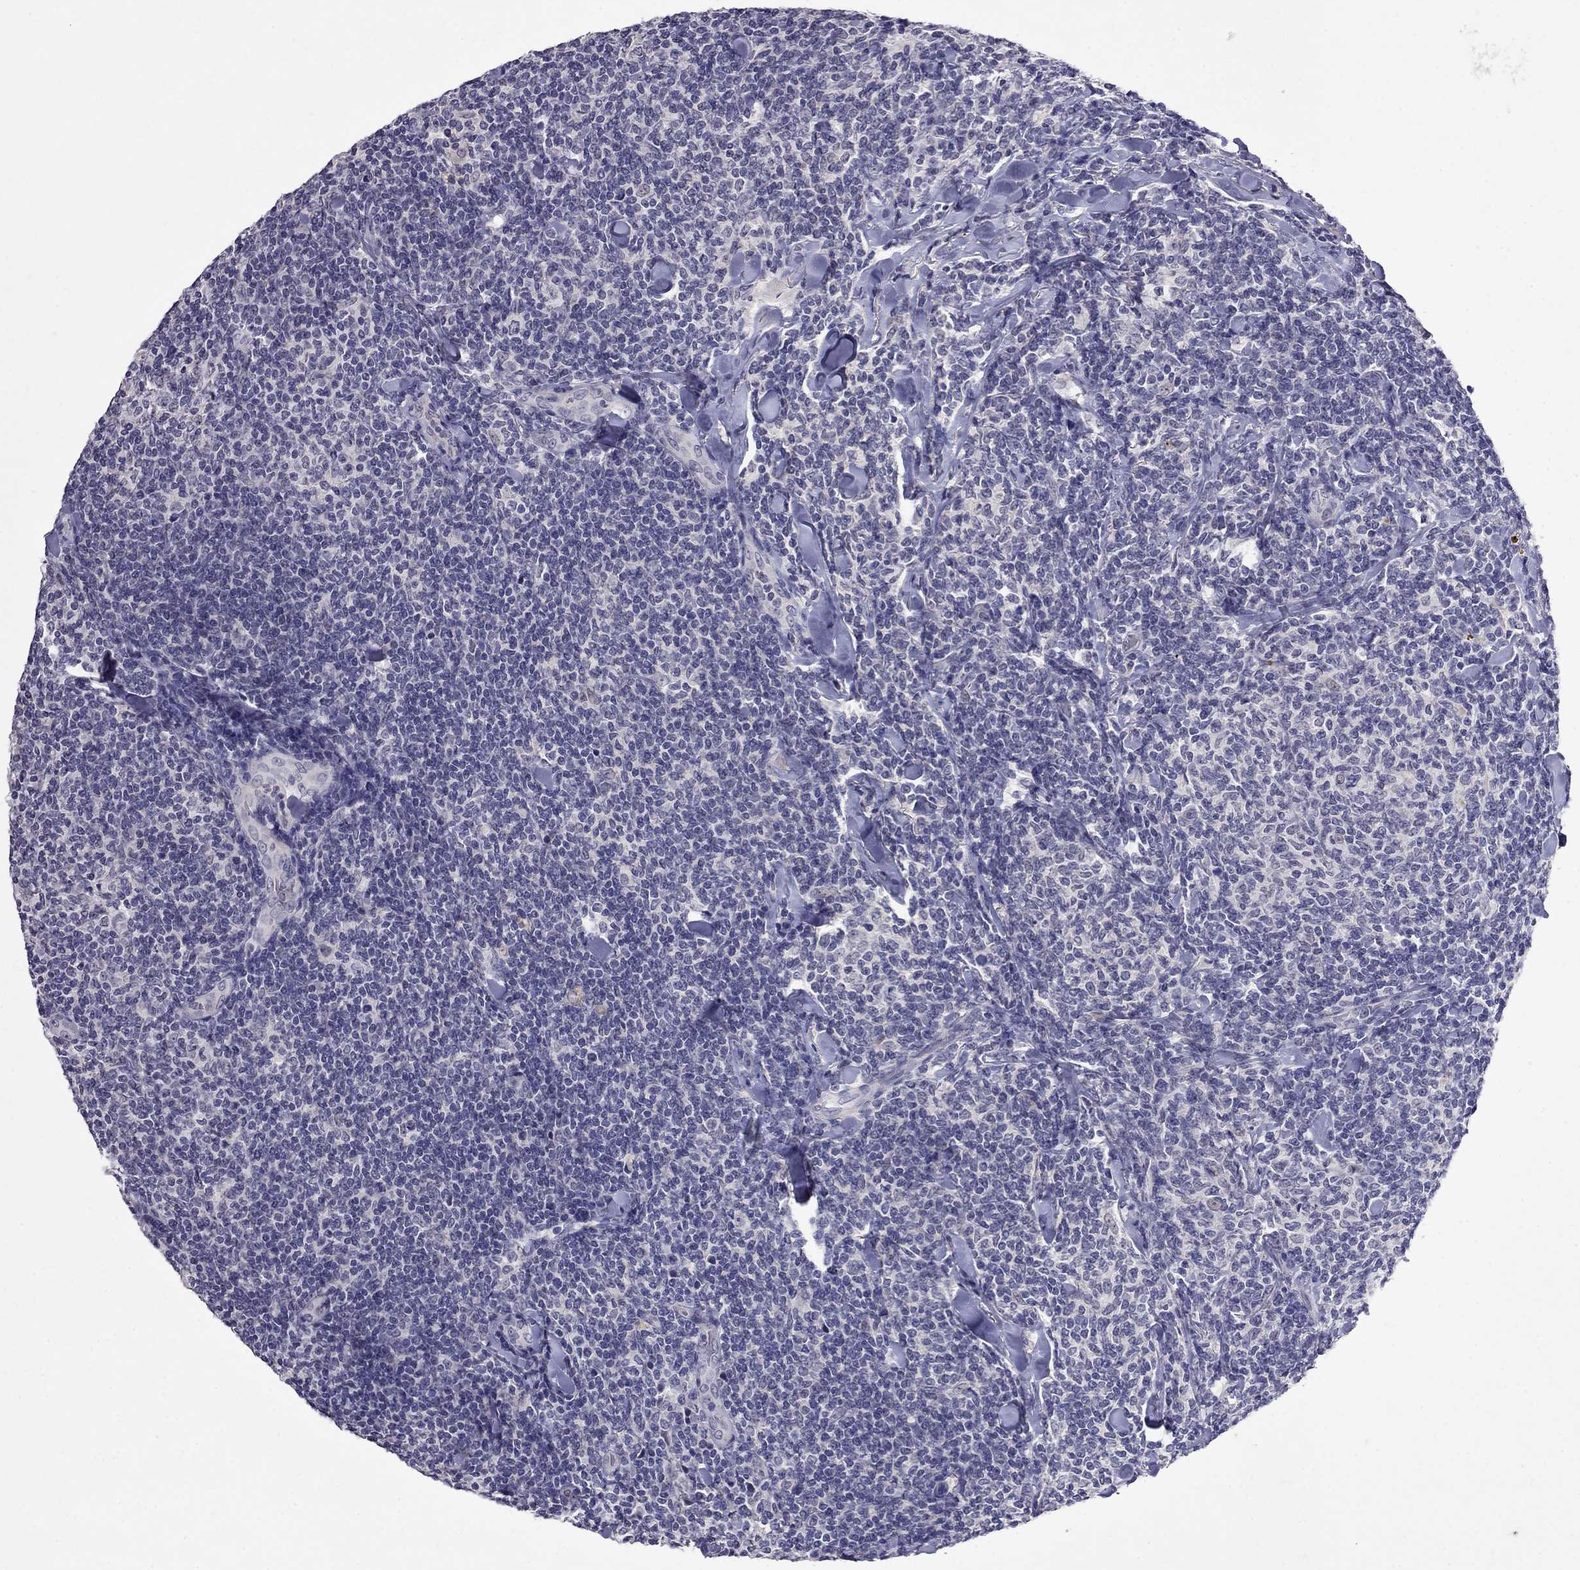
{"staining": {"intensity": "negative", "quantity": "none", "location": "none"}, "tissue": "lymphoma", "cell_type": "Tumor cells", "image_type": "cancer", "snomed": [{"axis": "morphology", "description": "Malignant lymphoma, non-Hodgkin's type, Low grade"}, {"axis": "topography", "description": "Lymph node"}], "caption": "The image shows no significant positivity in tumor cells of lymphoma.", "gene": "STAR", "patient": {"sex": "female", "age": 56}}